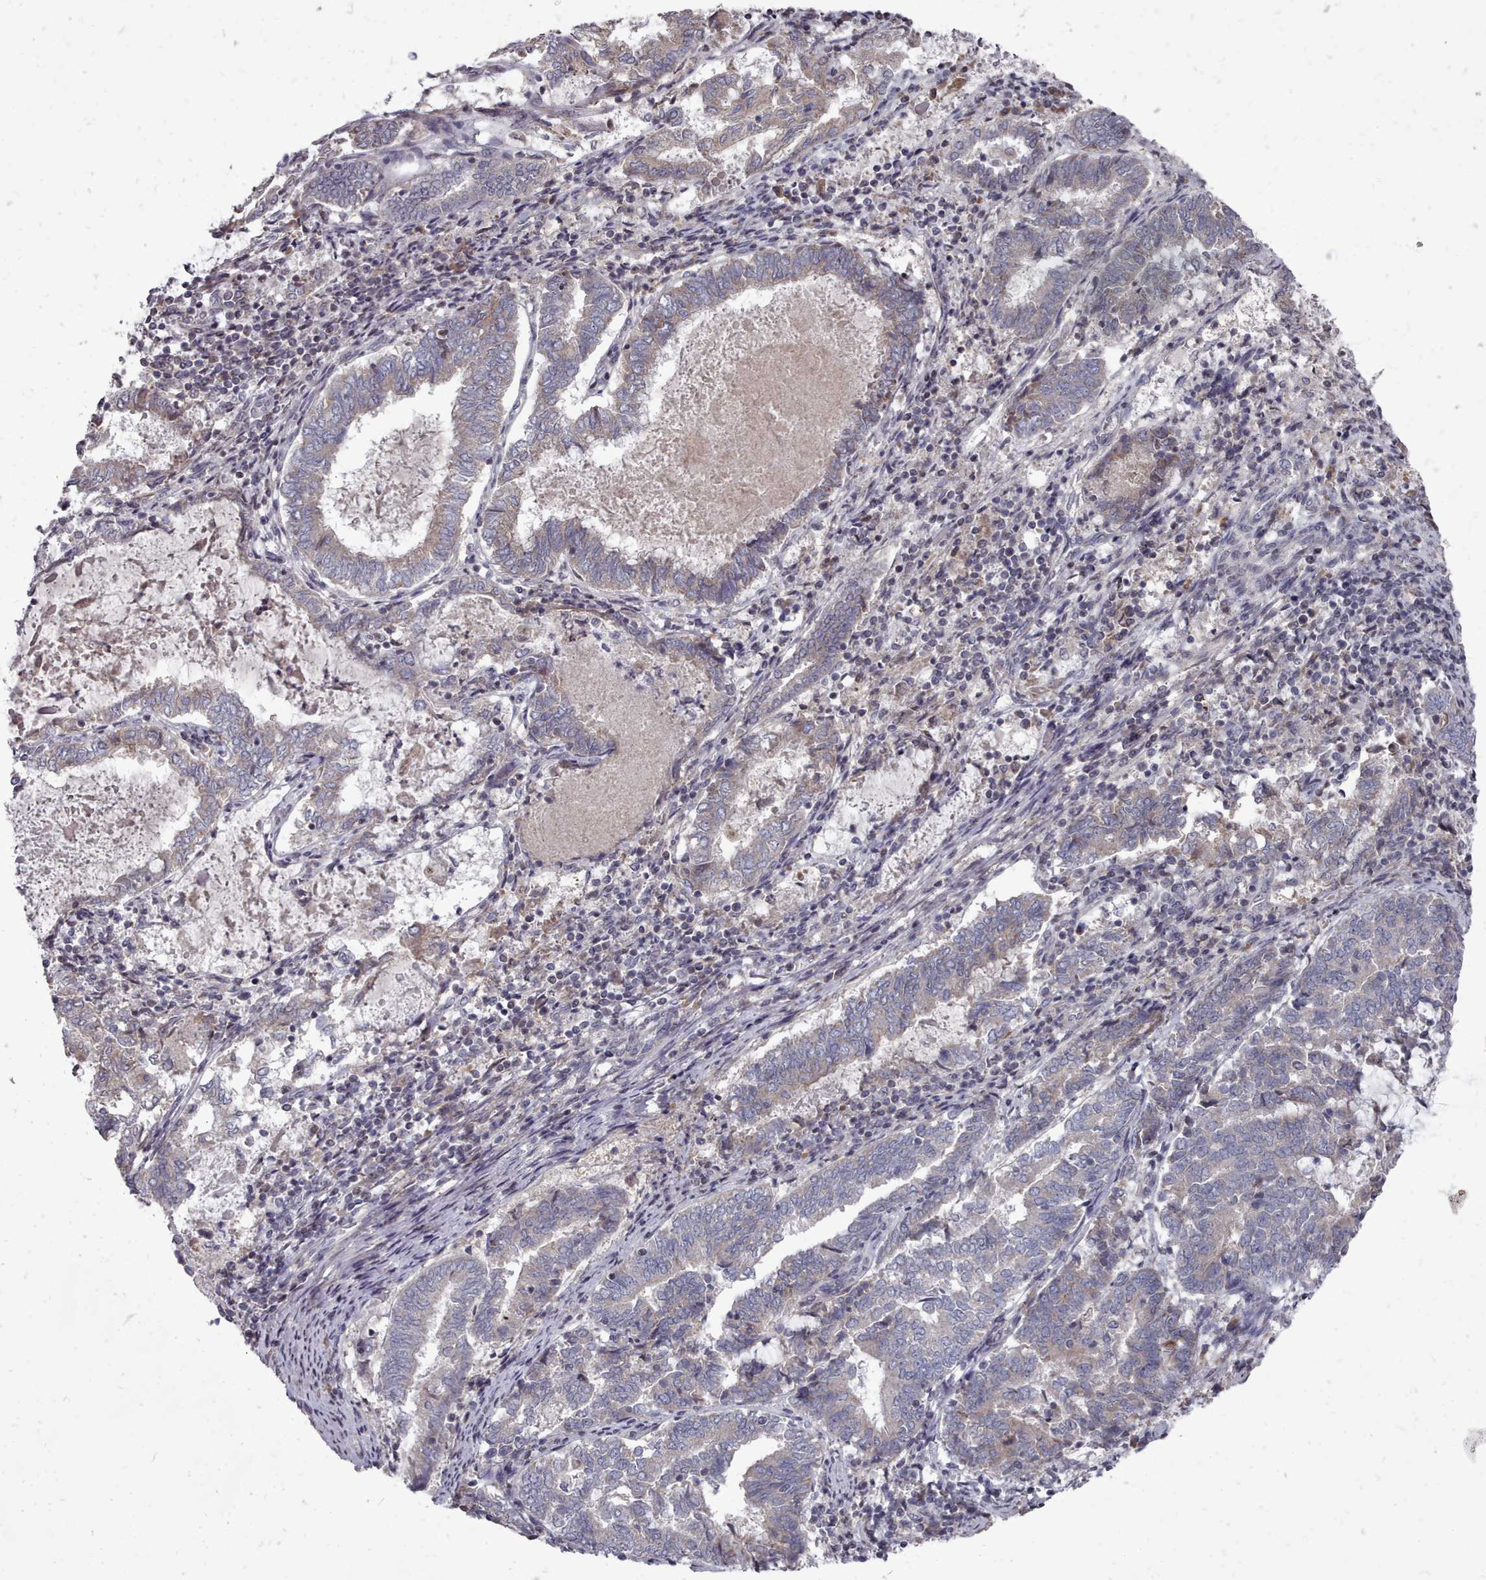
{"staining": {"intensity": "weak", "quantity": "25%-75%", "location": "cytoplasmic/membranous"}, "tissue": "endometrial cancer", "cell_type": "Tumor cells", "image_type": "cancer", "snomed": [{"axis": "morphology", "description": "Adenocarcinoma, NOS"}, {"axis": "topography", "description": "Endometrium"}], "caption": "Endometrial cancer tissue exhibits weak cytoplasmic/membranous expression in about 25%-75% of tumor cells", "gene": "ACKR3", "patient": {"sex": "female", "age": 80}}